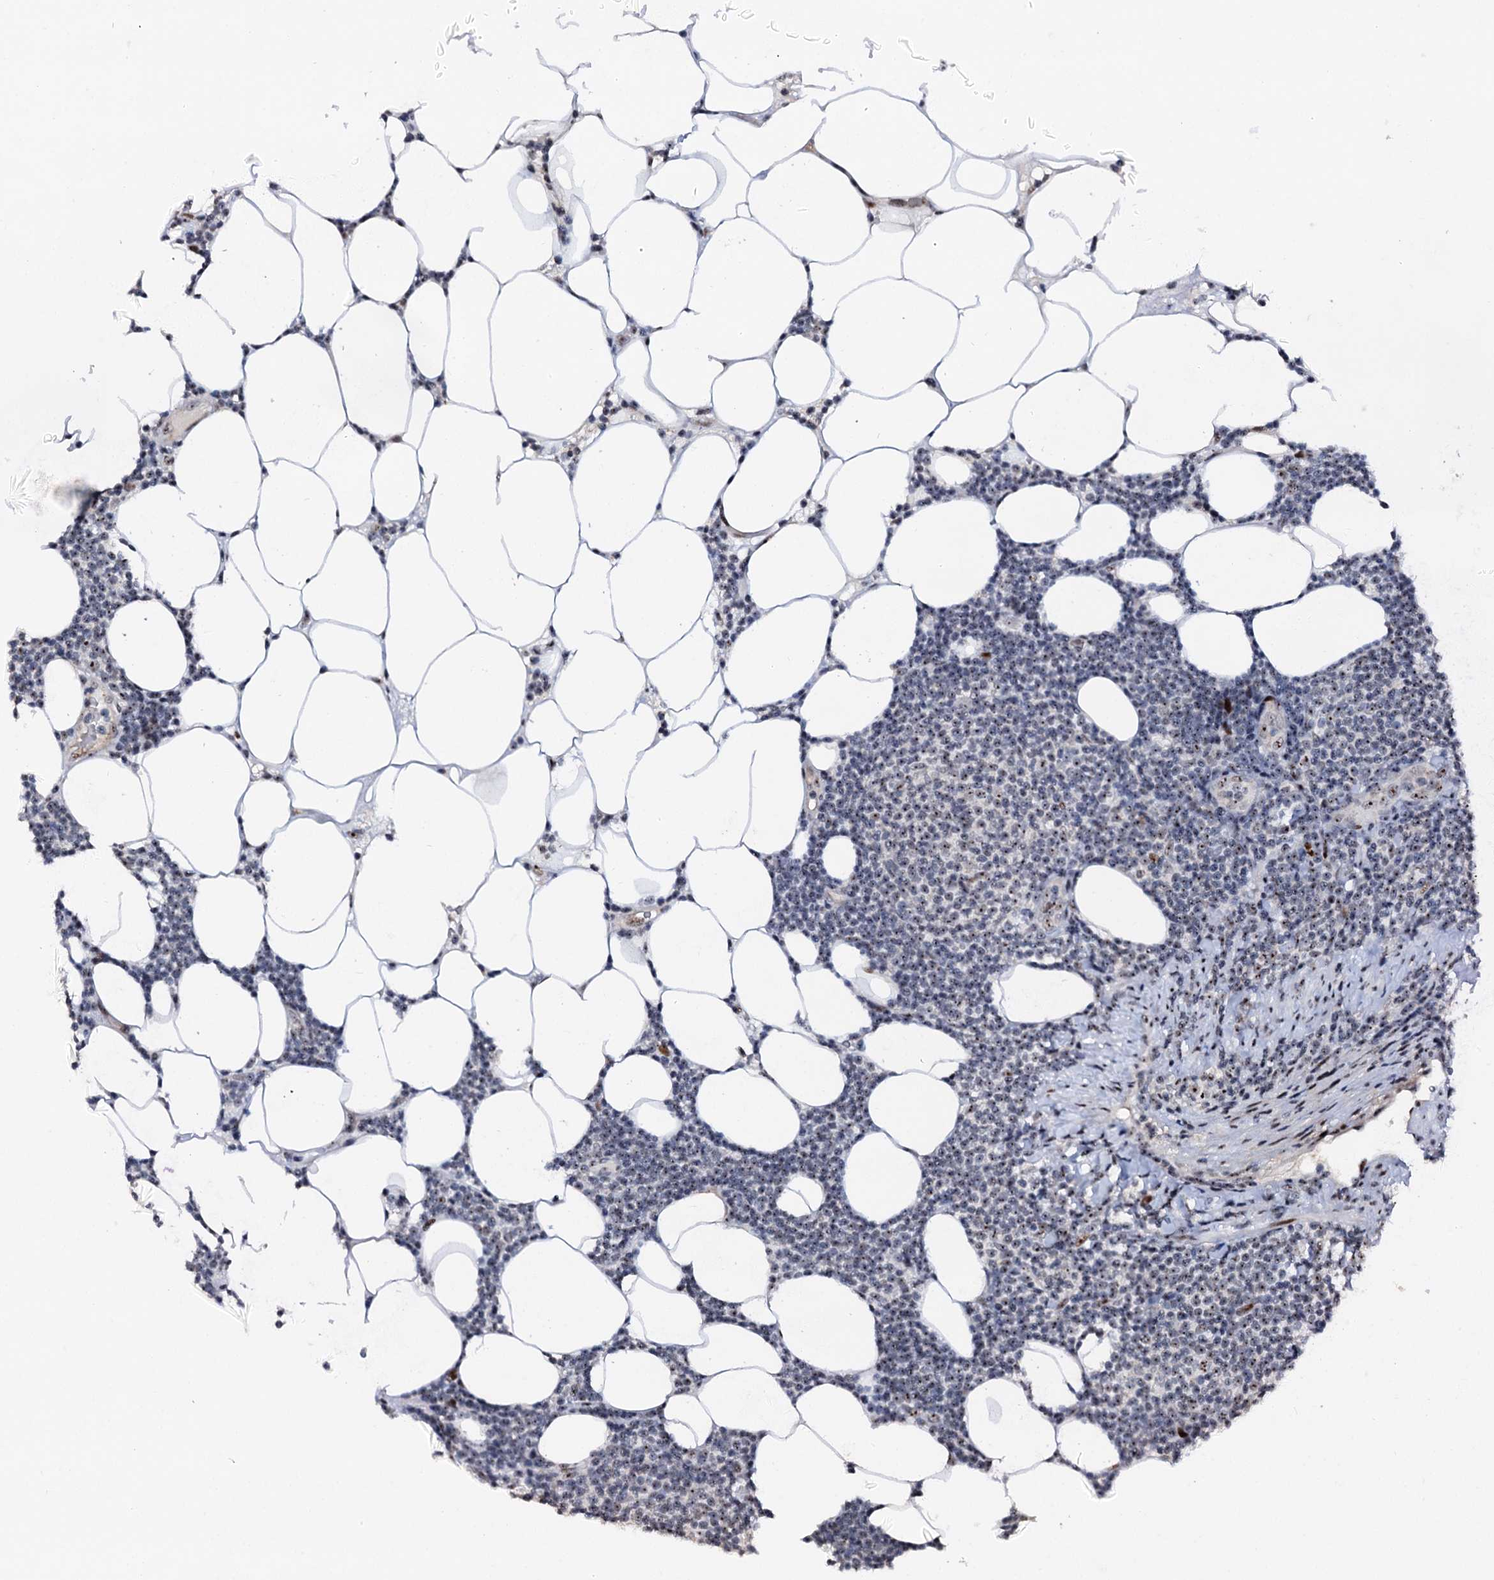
{"staining": {"intensity": "moderate", "quantity": "25%-75%", "location": "nuclear"}, "tissue": "lymphoma", "cell_type": "Tumor cells", "image_type": "cancer", "snomed": [{"axis": "morphology", "description": "Malignant lymphoma, non-Hodgkin's type, Low grade"}, {"axis": "topography", "description": "Lymph node"}], "caption": "Low-grade malignant lymphoma, non-Hodgkin's type stained with a brown dye exhibits moderate nuclear positive staining in about 25%-75% of tumor cells.", "gene": "NEUROG3", "patient": {"sex": "male", "age": 66}}